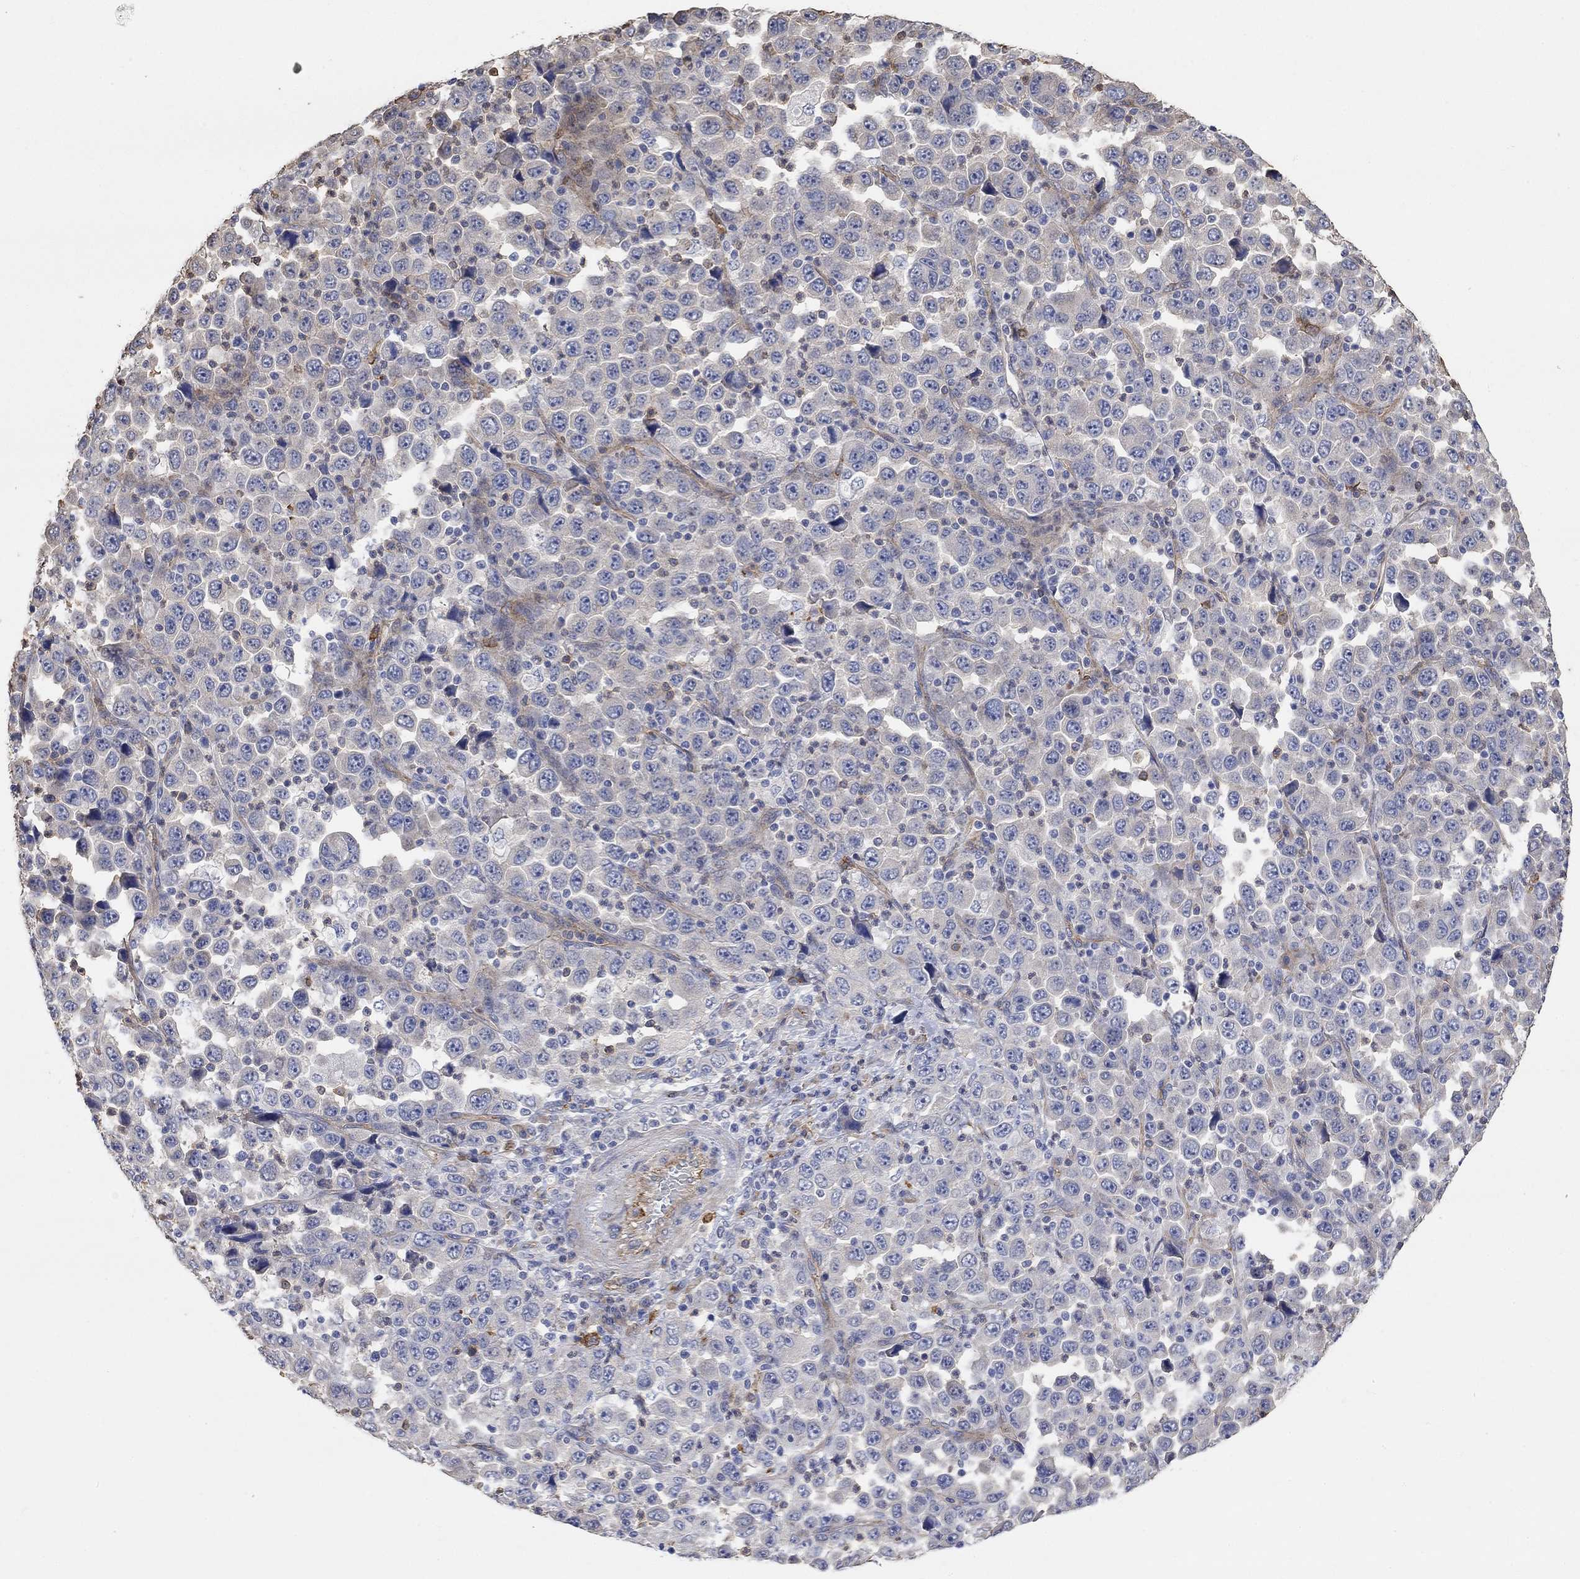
{"staining": {"intensity": "negative", "quantity": "none", "location": "none"}, "tissue": "stomach cancer", "cell_type": "Tumor cells", "image_type": "cancer", "snomed": [{"axis": "morphology", "description": "Normal tissue, NOS"}, {"axis": "morphology", "description": "Adenocarcinoma, NOS"}, {"axis": "topography", "description": "Stomach, upper"}, {"axis": "topography", "description": "Stomach"}], "caption": "High power microscopy photomicrograph of an immunohistochemistry (IHC) micrograph of stomach cancer (adenocarcinoma), revealing no significant expression in tumor cells.", "gene": "SYT16", "patient": {"sex": "male", "age": 59}}